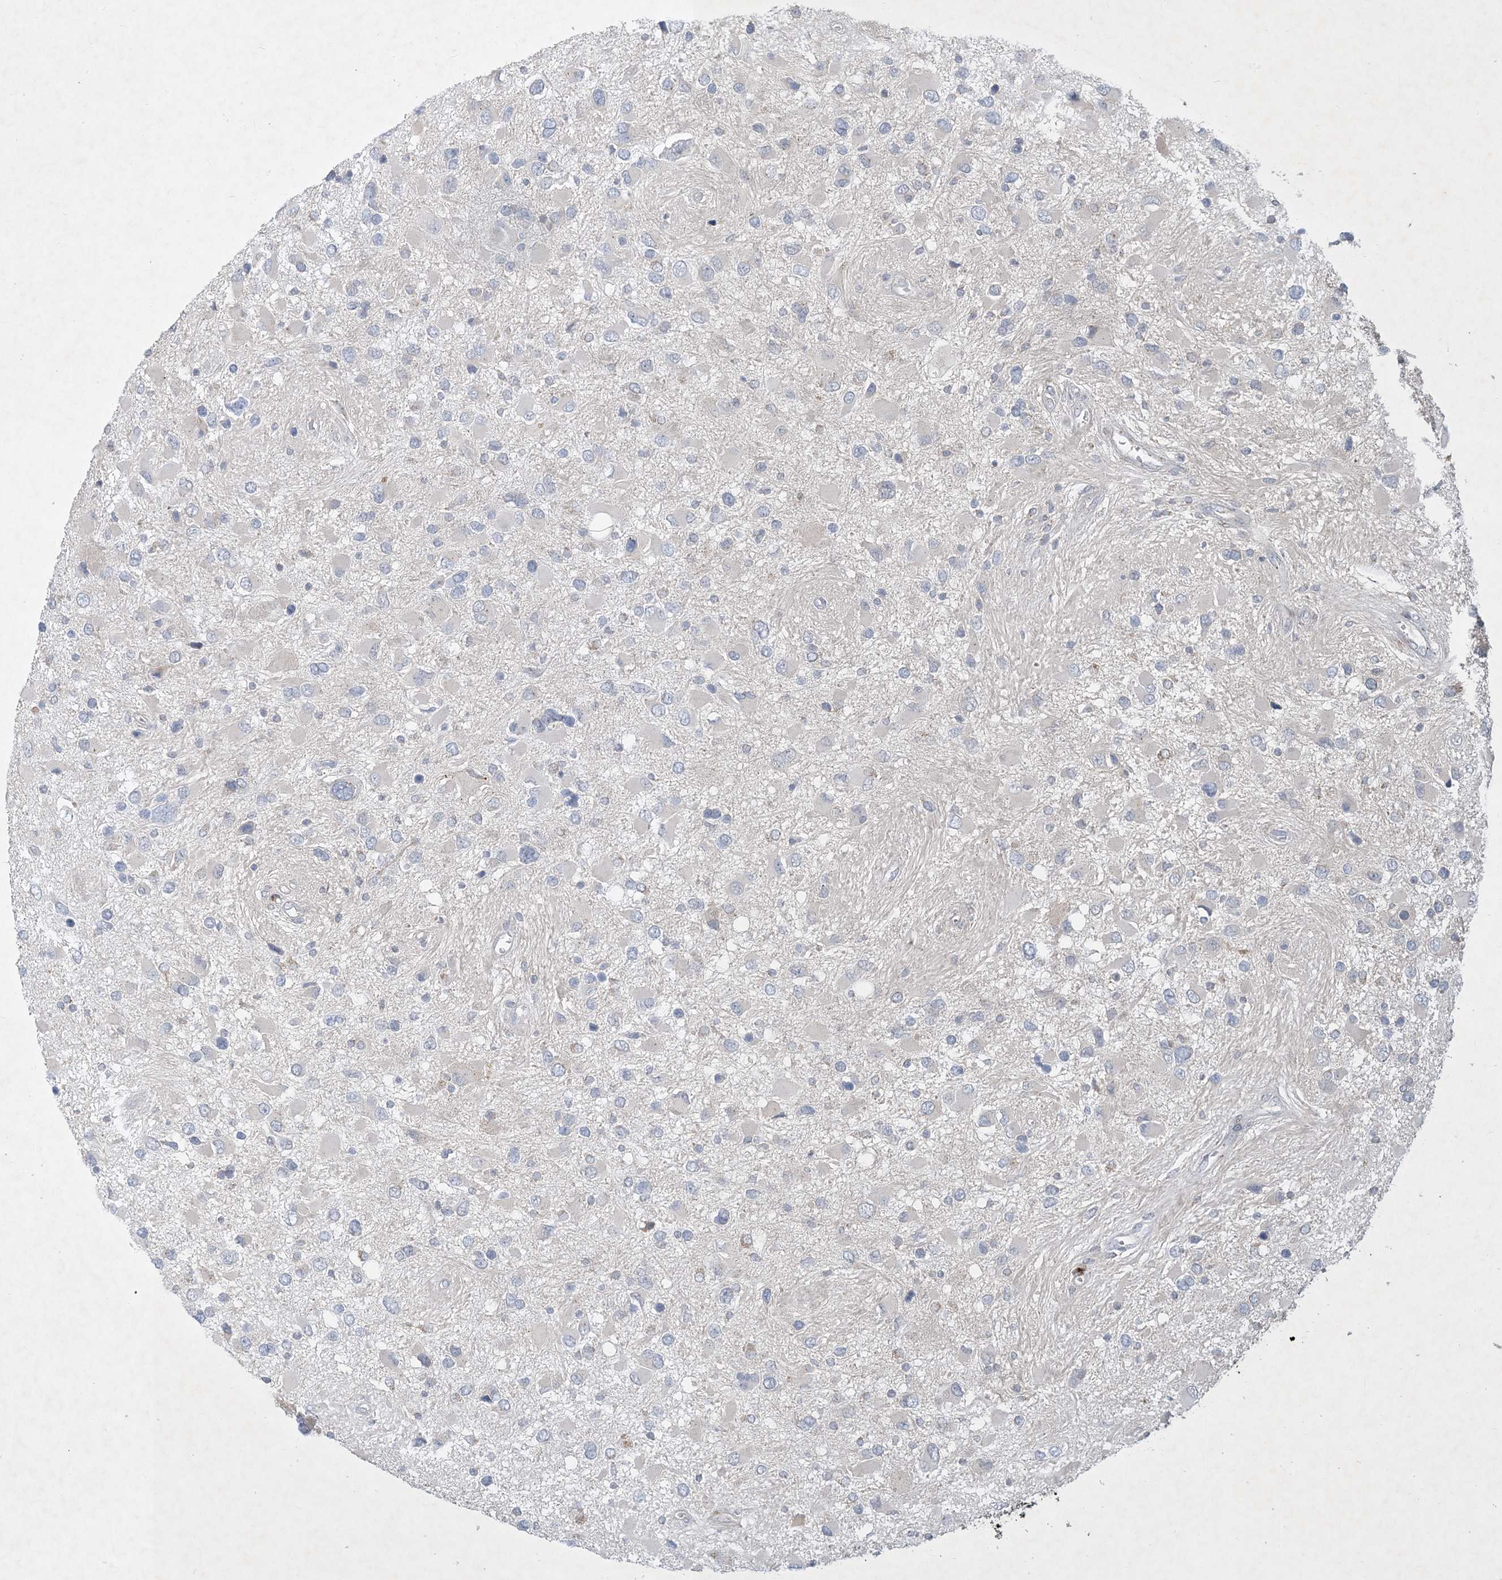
{"staining": {"intensity": "negative", "quantity": "none", "location": "none"}, "tissue": "glioma", "cell_type": "Tumor cells", "image_type": "cancer", "snomed": [{"axis": "morphology", "description": "Glioma, malignant, High grade"}, {"axis": "topography", "description": "Brain"}], "caption": "Glioma was stained to show a protein in brown. There is no significant staining in tumor cells.", "gene": "CCDC14", "patient": {"sex": "male", "age": 53}}